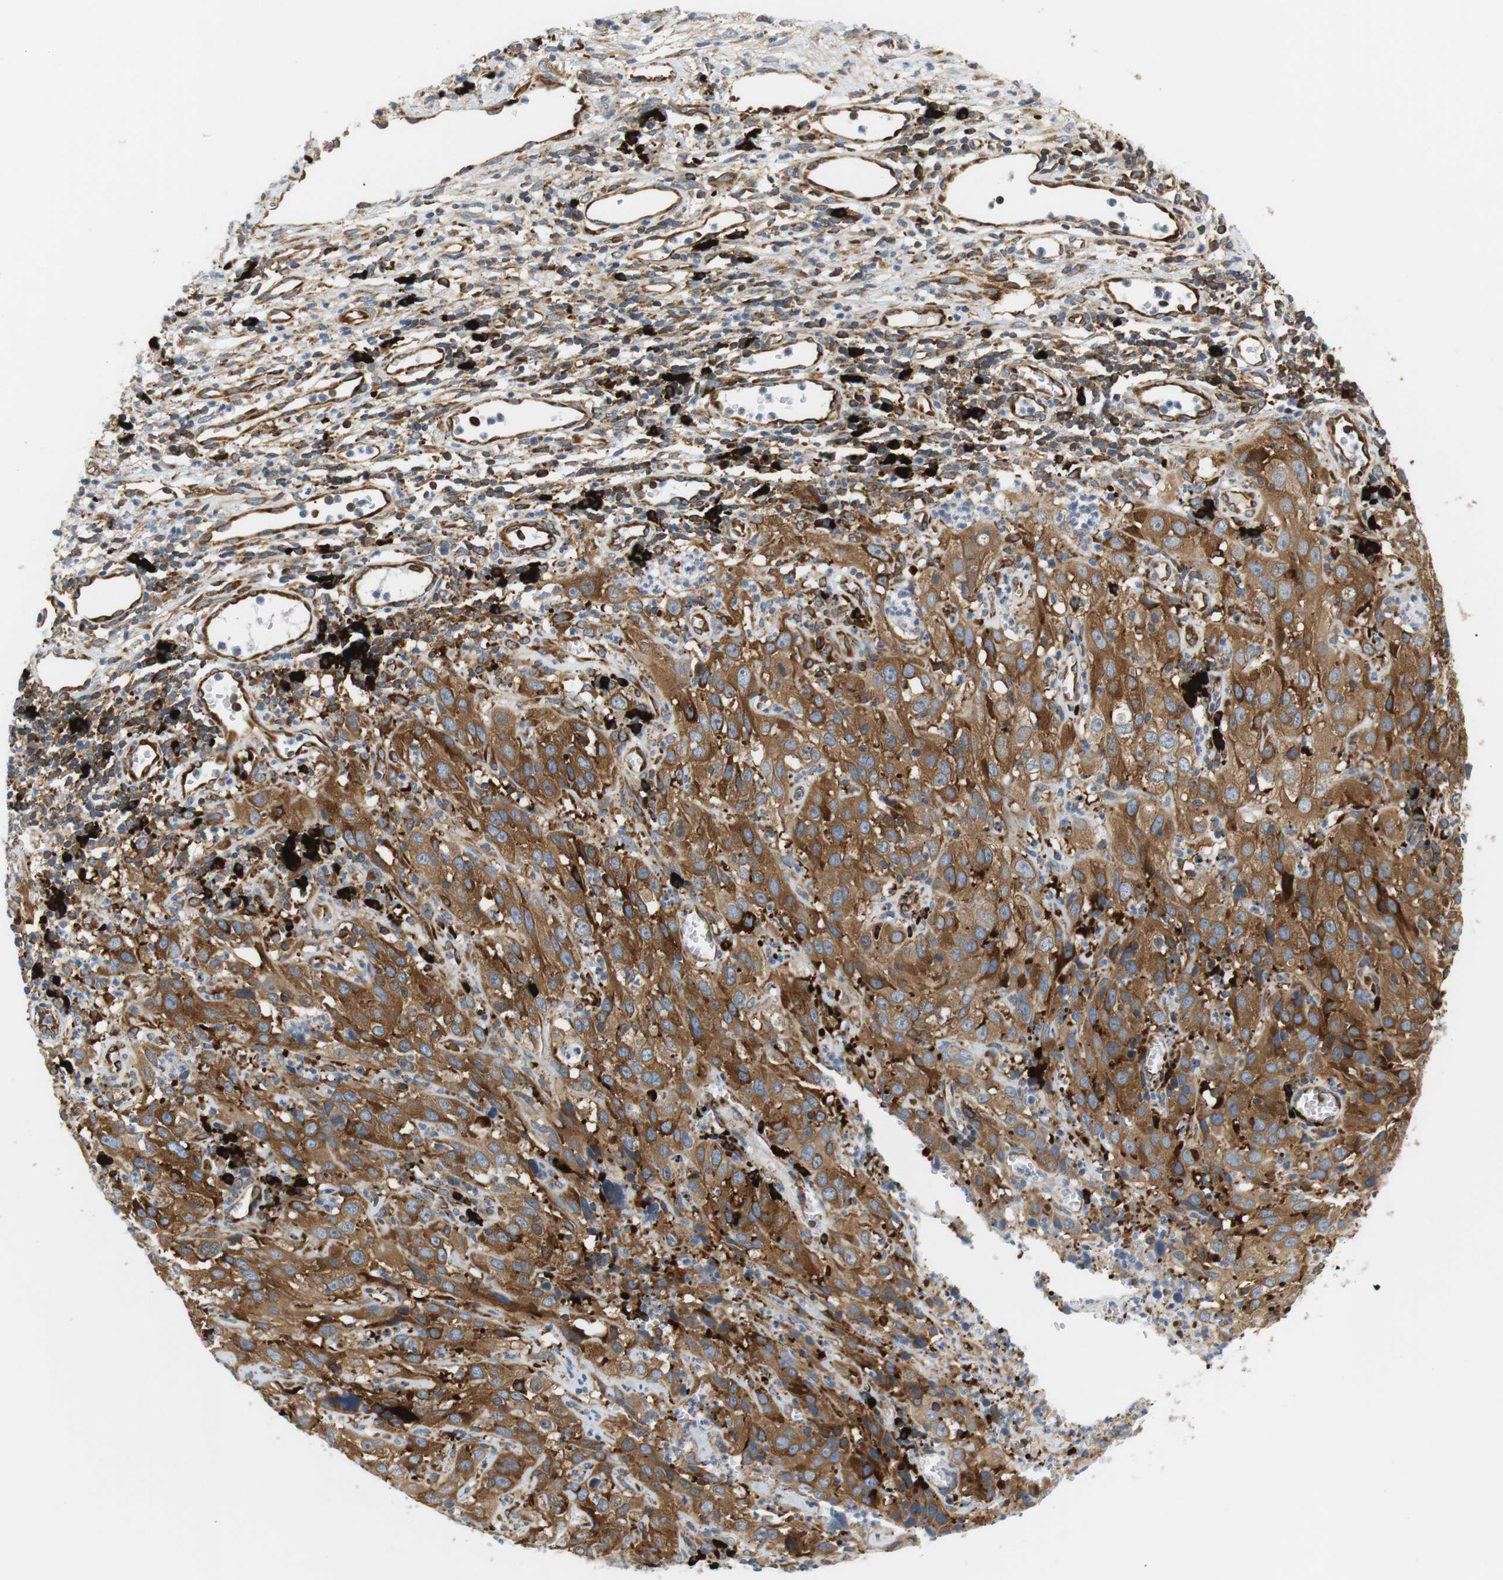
{"staining": {"intensity": "moderate", "quantity": ">75%", "location": "cytoplasmic/membranous"}, "tissue": "cervical cancer", "cell_type": "Tumor cells", "image_type": "cancer", "snomed": [{"axis": "morphology", "description": "Squamous cell carcinoma, NOS"}, {"axis": "topography", "description": "Cervix"}], "caption": "Immunohistochemical staining of human cervical cancer shows medium levels of moderate cytoplasmic/membranous positivity in approximately >75% of tumor cells.", "gene": "TMEM200A", "patient": {"sex": "female", "age": 32}}